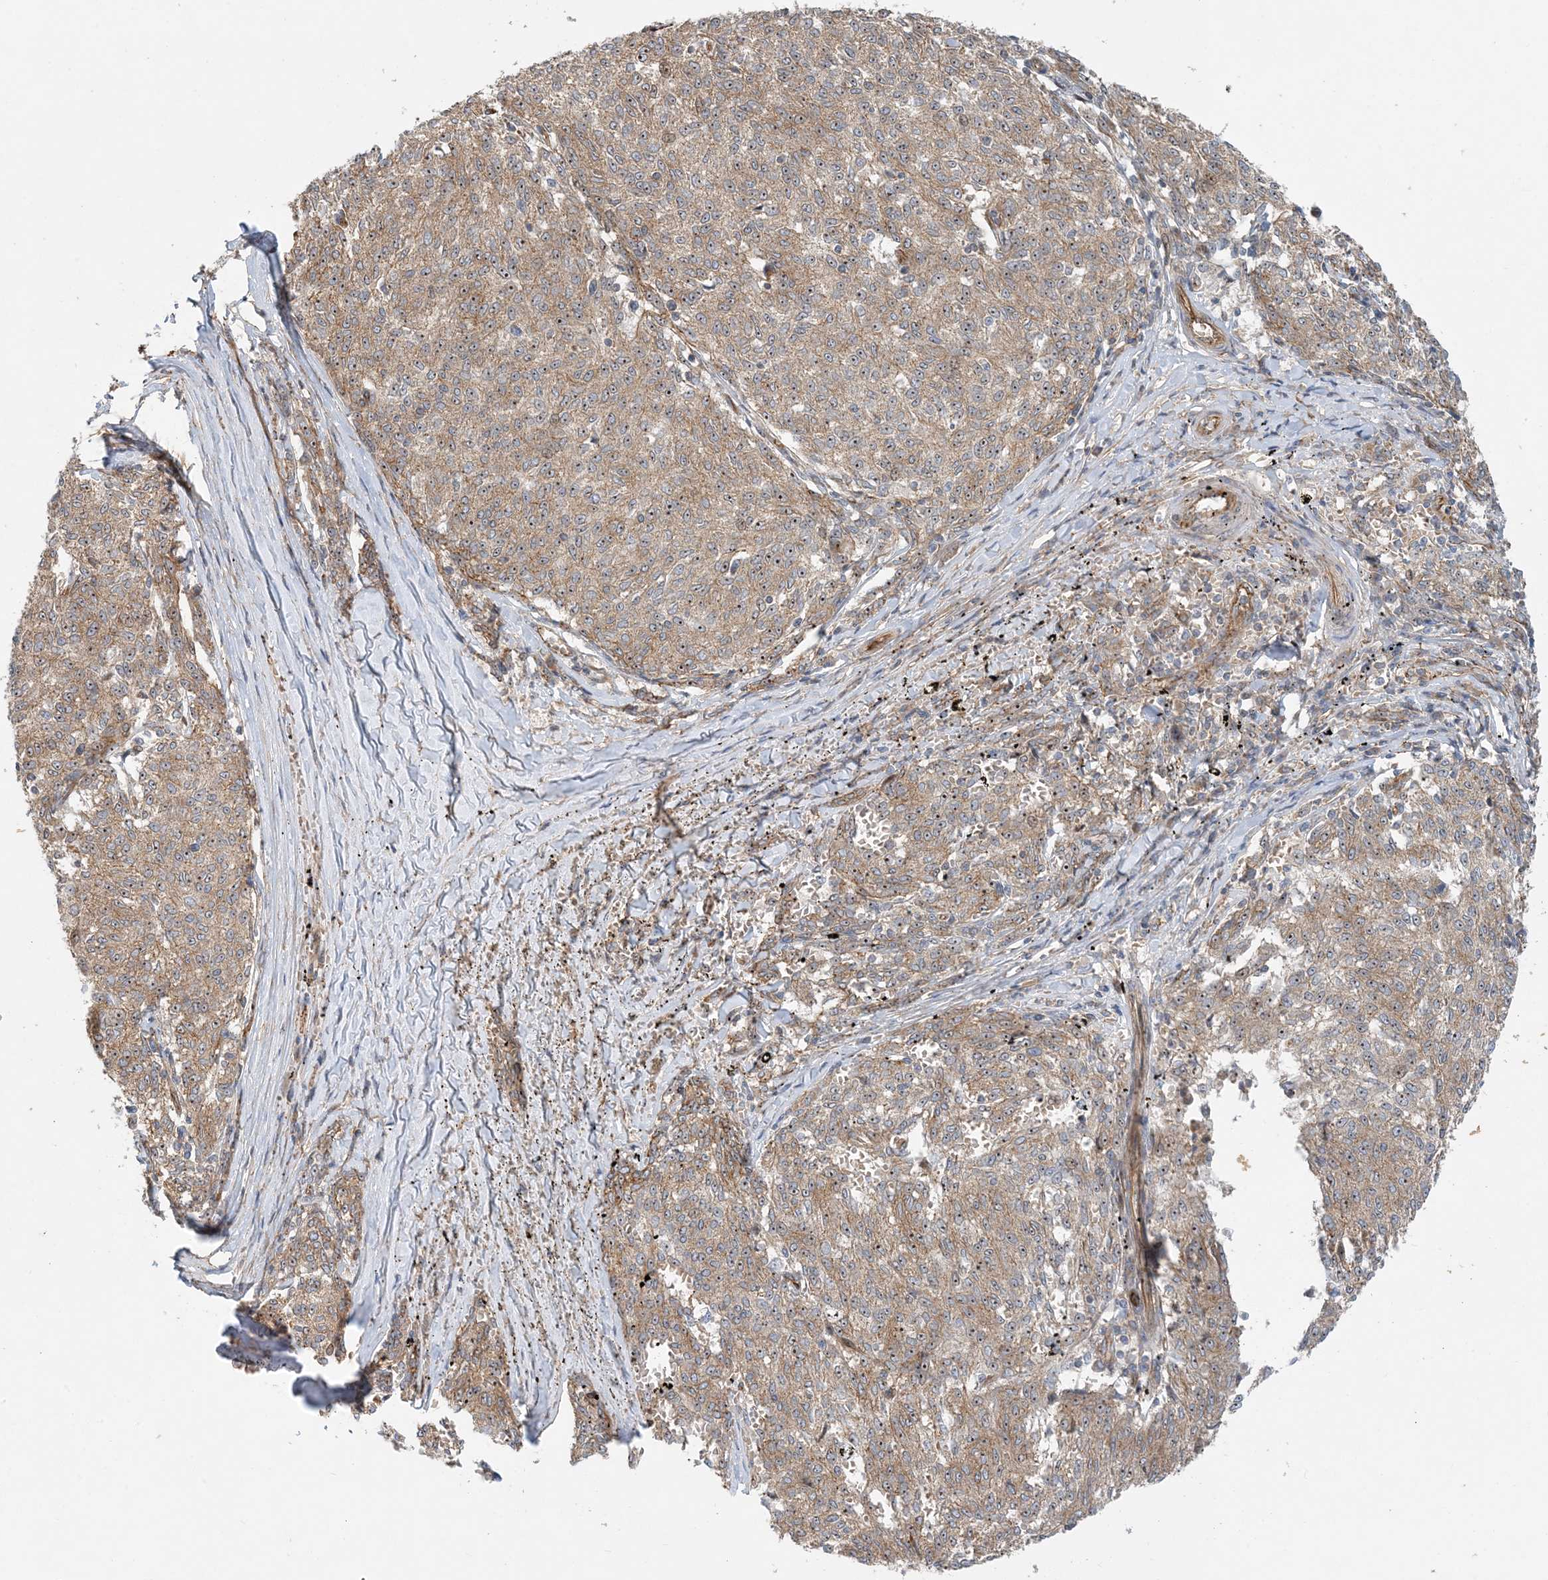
{"staining": {"intensity": "moderate", "quantity": ">75%", "location": "cytoplasmic/membranous"}, "tissue": "melanoma", "cell_type": "Tumor cells", "image_type": "cancer", "snomed": [{"axis": "morphology", "description": "Malignant melanoma, NOS"}, {"axis": "topography", "description": "Skin"}], "caption": "Immunohistochemical staining of melanoma shows medium levels of moderate cytoplasmic/membranous protein staining in approximately >75% of tumor cells.", "gene": "MYL5", "patient": {"sex": "female", "age": 72}}